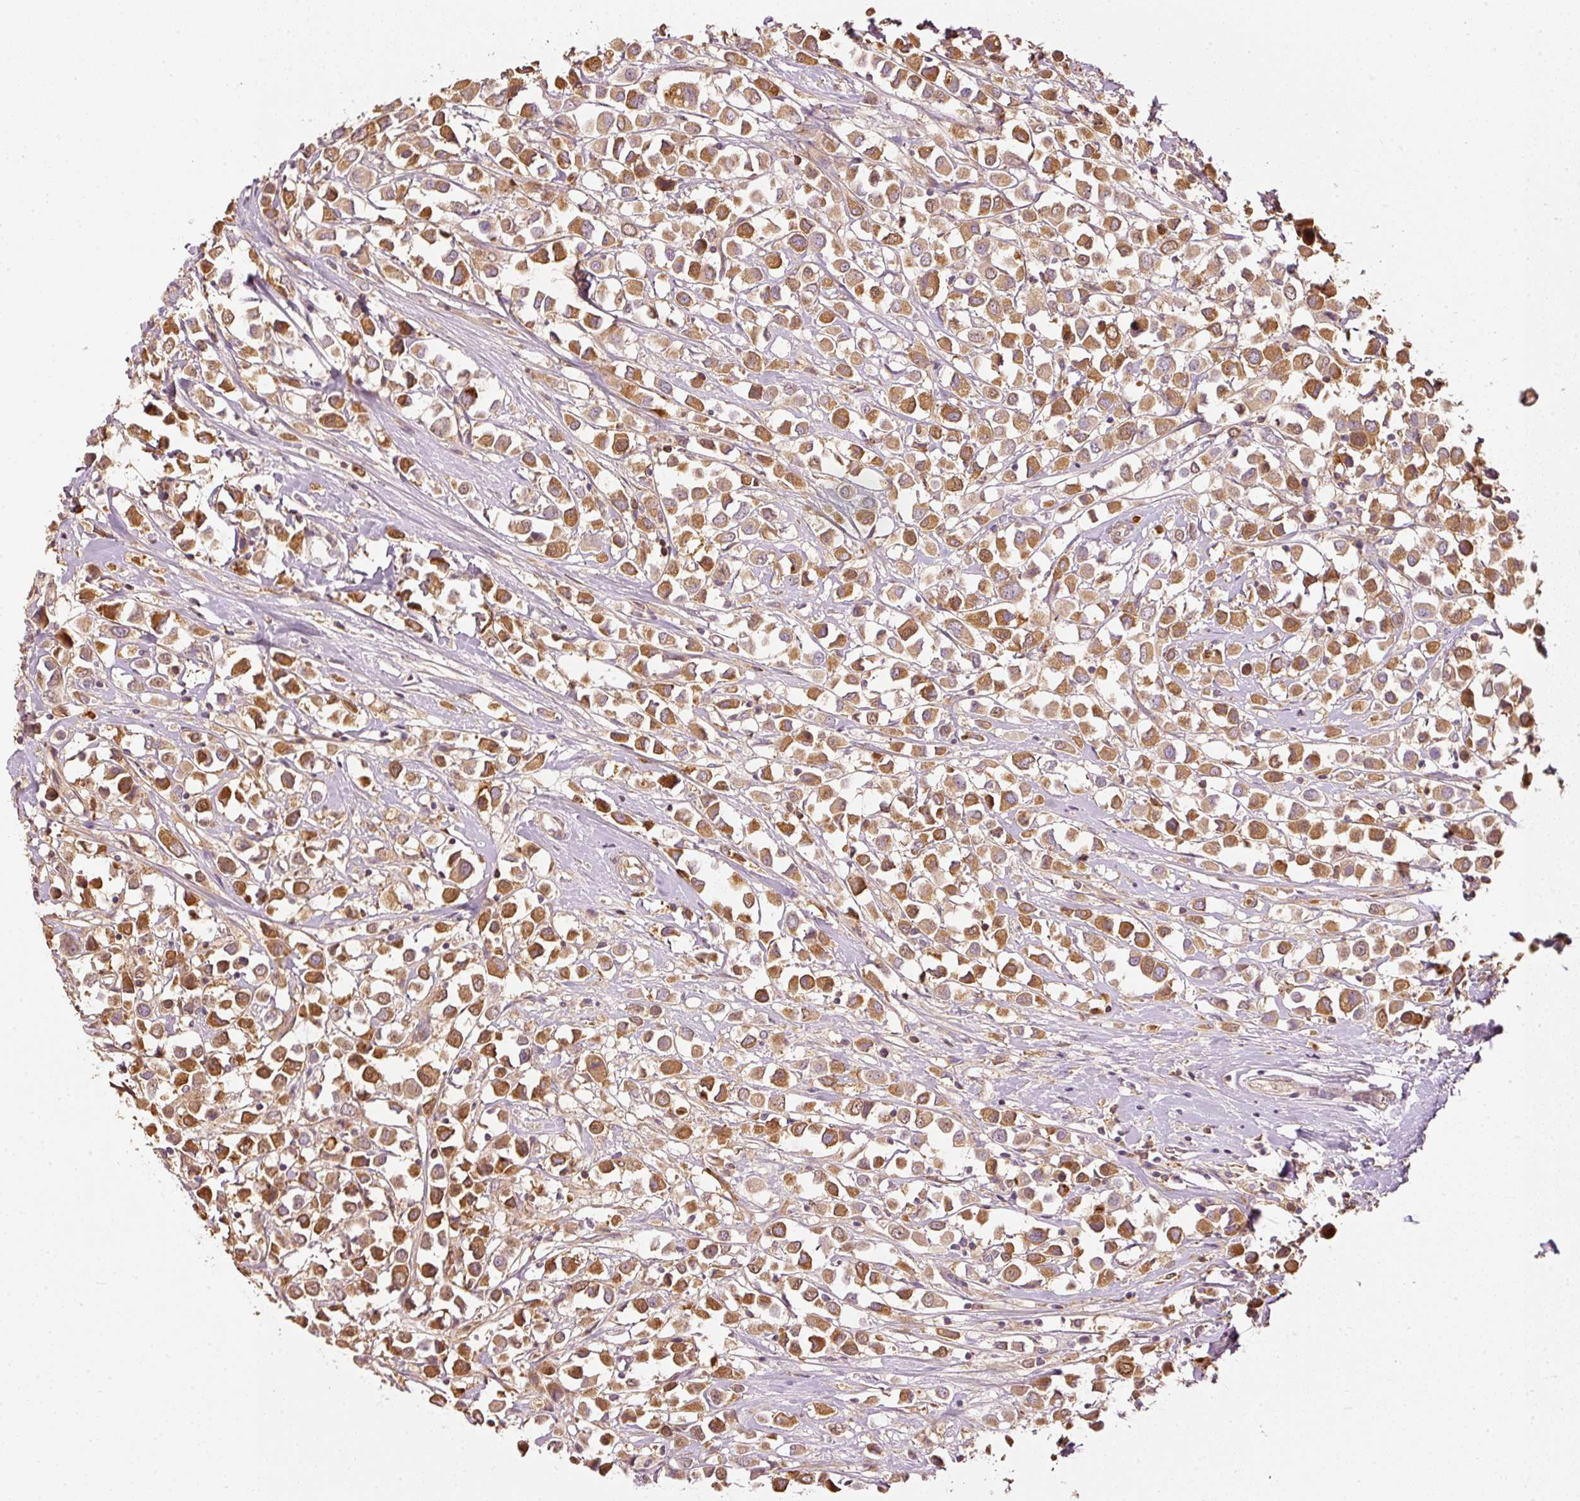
{"staining": {"intensity": "strong", "quantity": ">75%", "location": "cytoplasmic/membranous"}, "tissue": "breast cancer", "cell_type": "Tumor cells", "image_type": "cancer", "snomed": [{"axis": "morphology", "description": "Duct carcinoma"}, {"axis": "topography", "description": "Breast"}], "caption": "Protein expression analysis of invasive ductal carcinoma (breast) reveals strong cytoplasmic/membranous staining in about >75% of tumor cells. The staining was performed using DAB (3,3'-diaminobenzidine) to visualize the protein expression in brown, while the nuclei were stained in blue with hematoxylin (Magnification: 20x).", "gene": "SERPING1", "patient": {"sex": "female", "age": 61}}